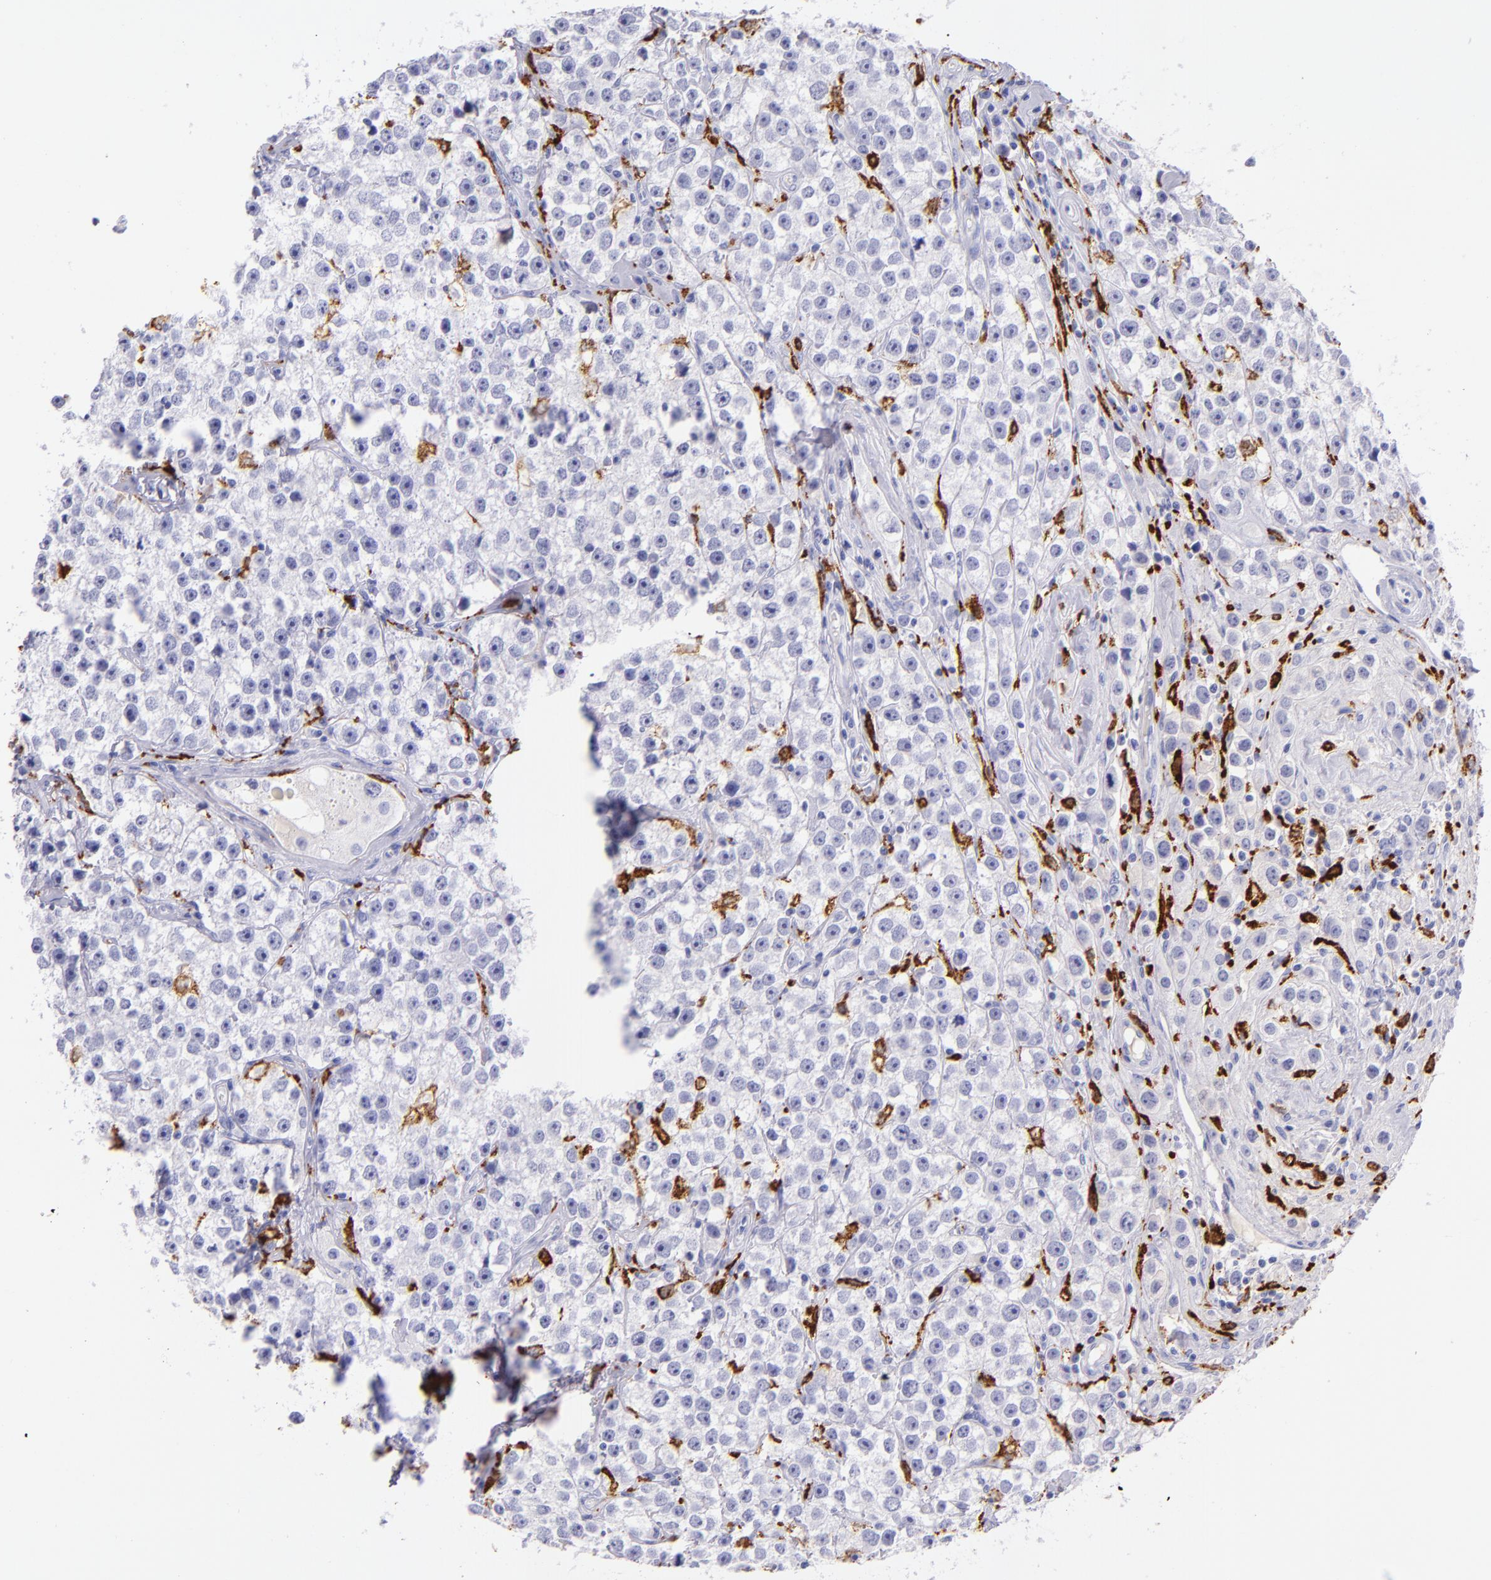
{"staining": {"intensity": "negative", "quantity": "none", "location": "none"}, "tissue": "testis cancer", "cell_type": "Tumor cells", "image_type": "cancer", "snomed": [{"axis": "morphology", "description": "Seminoma, NOS"}, {"axis": "topography", "description": "Testis"}], "caption": "This image is of testis cancer stained with immunohistochemistry to label a protein in brown with the nuclei are counter-stained blue. There is no staining in tumor cells.", "gene": "CD163", "patient": {"sex": "male", "age": 32}}